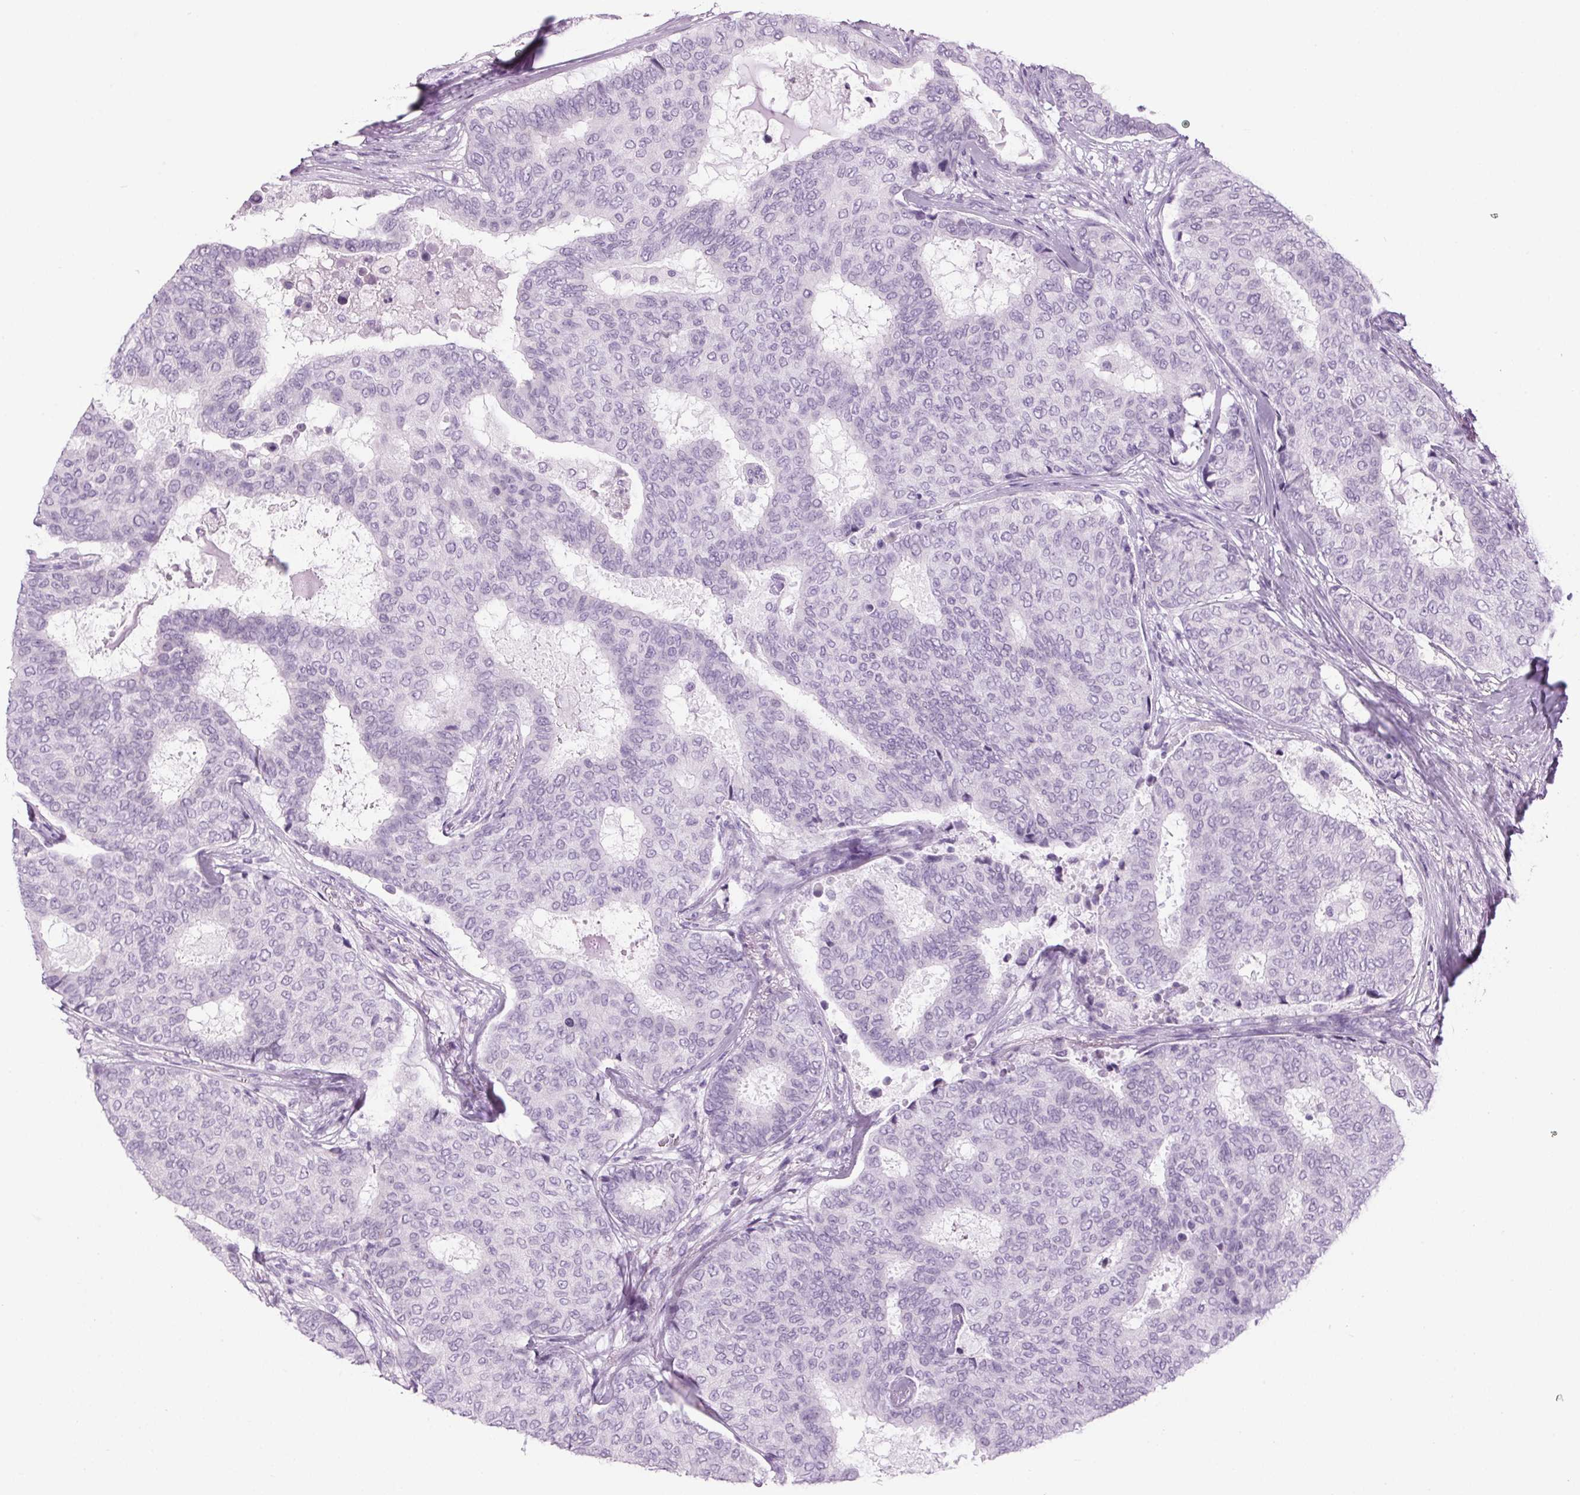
{"staining": {"intensity": "negative", "quantity": "none", "location": "none"}, "tissue": "breast cancer", "cell_type": "Tumor cells", "image_type": "cancer", "snomed": [{"axis": "morphology", "description": "Duct carcinoma"}, {"axis": "topography", "description": "Breast"}], "caption": "A high-resolution photomicrograph shows immunohistochemistry (IHC) staining of breast invasive ductal carcinoma, which demonstrates no significant staining in tumor cells.", "gene": "PPP1R1A", "patient": {"sex": "female", "age": 75}}